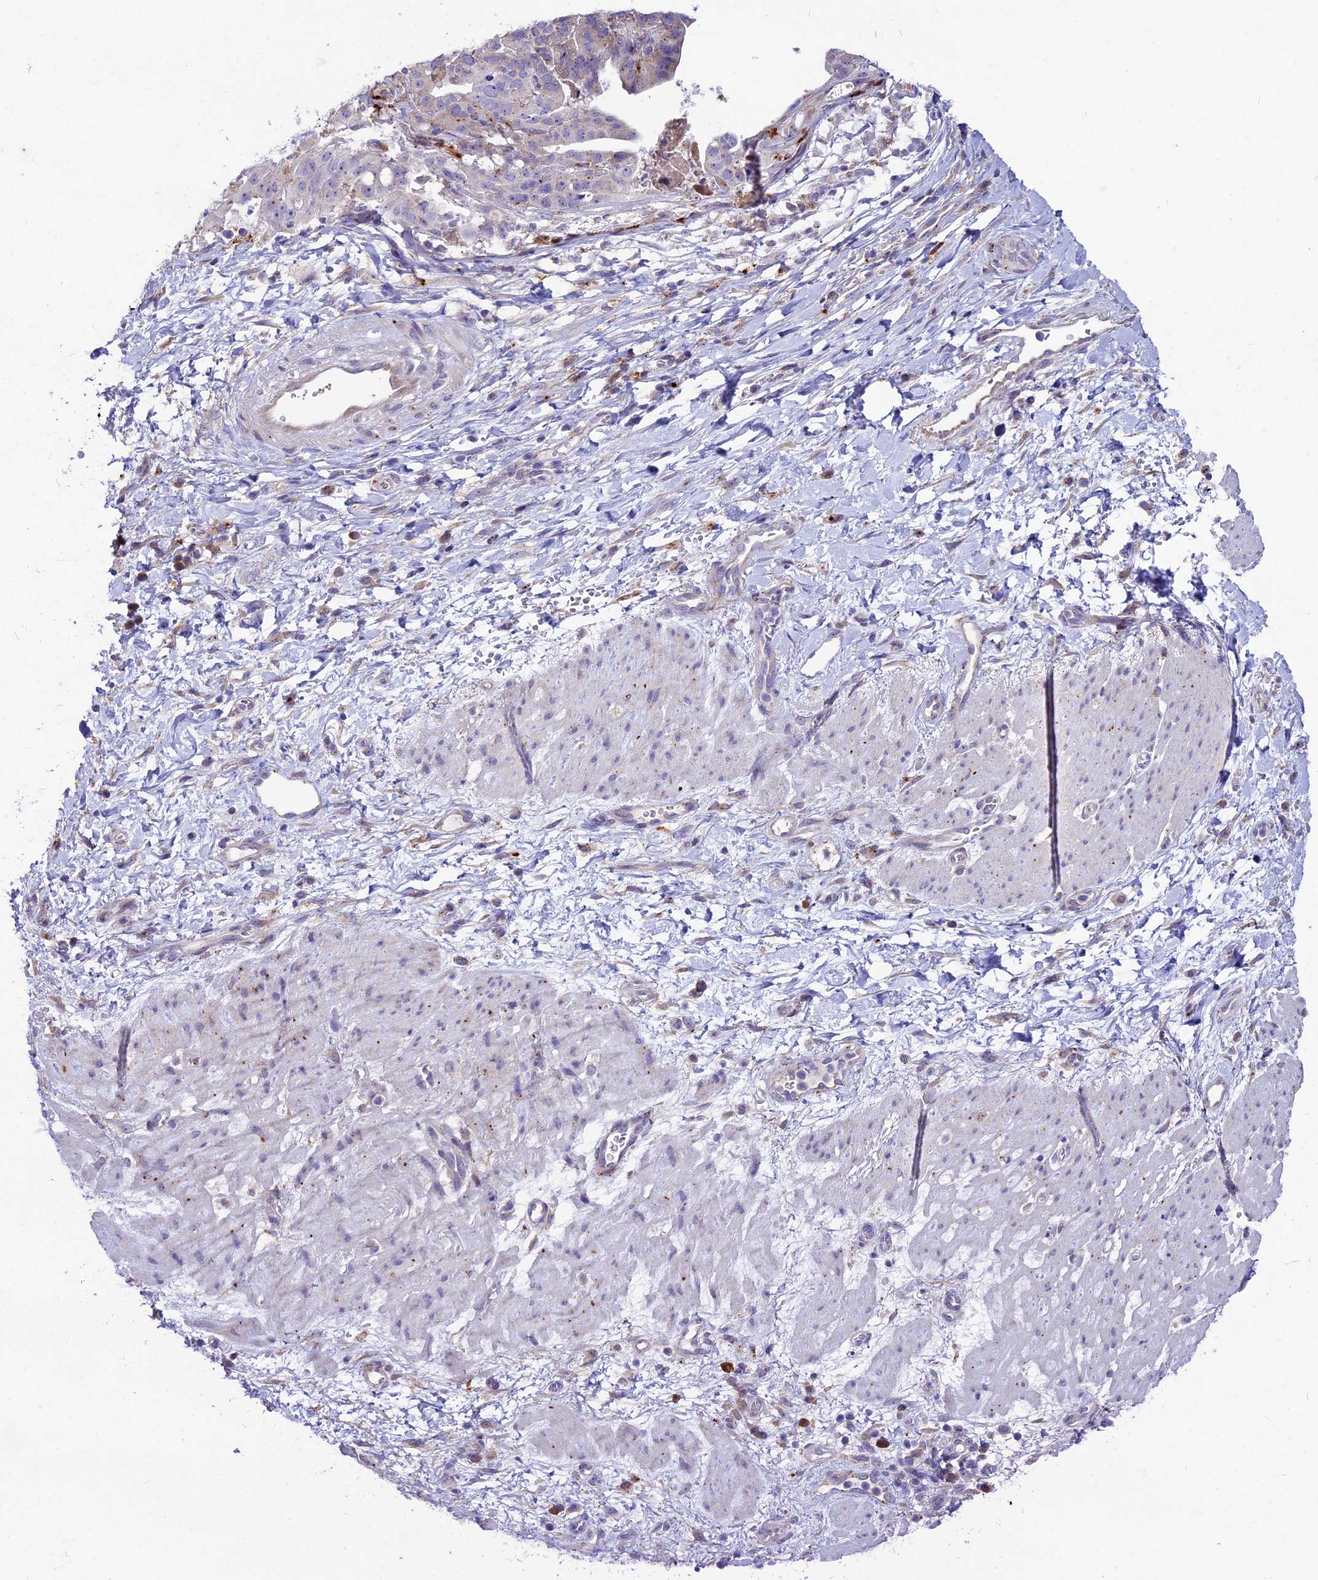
{"staining": {"intensity": "weak", "quantity": "<25%", "location": "cytoplasmic/membranous"}, "tissue": "stomach cancer", "cell_type": "Tumor cells", "image_type": "cancer", "snomed": [{"axis": "morphology", "description": "Adenocarcinoma, NOS"}, {"axis": "topography", "description": "Stomach"}], "caption": "The photomicrograph shows no significant expression in tumor cells of stomach cancer.", "gene": "THRSP", "patient": {"sex": "male", "age": 48}}